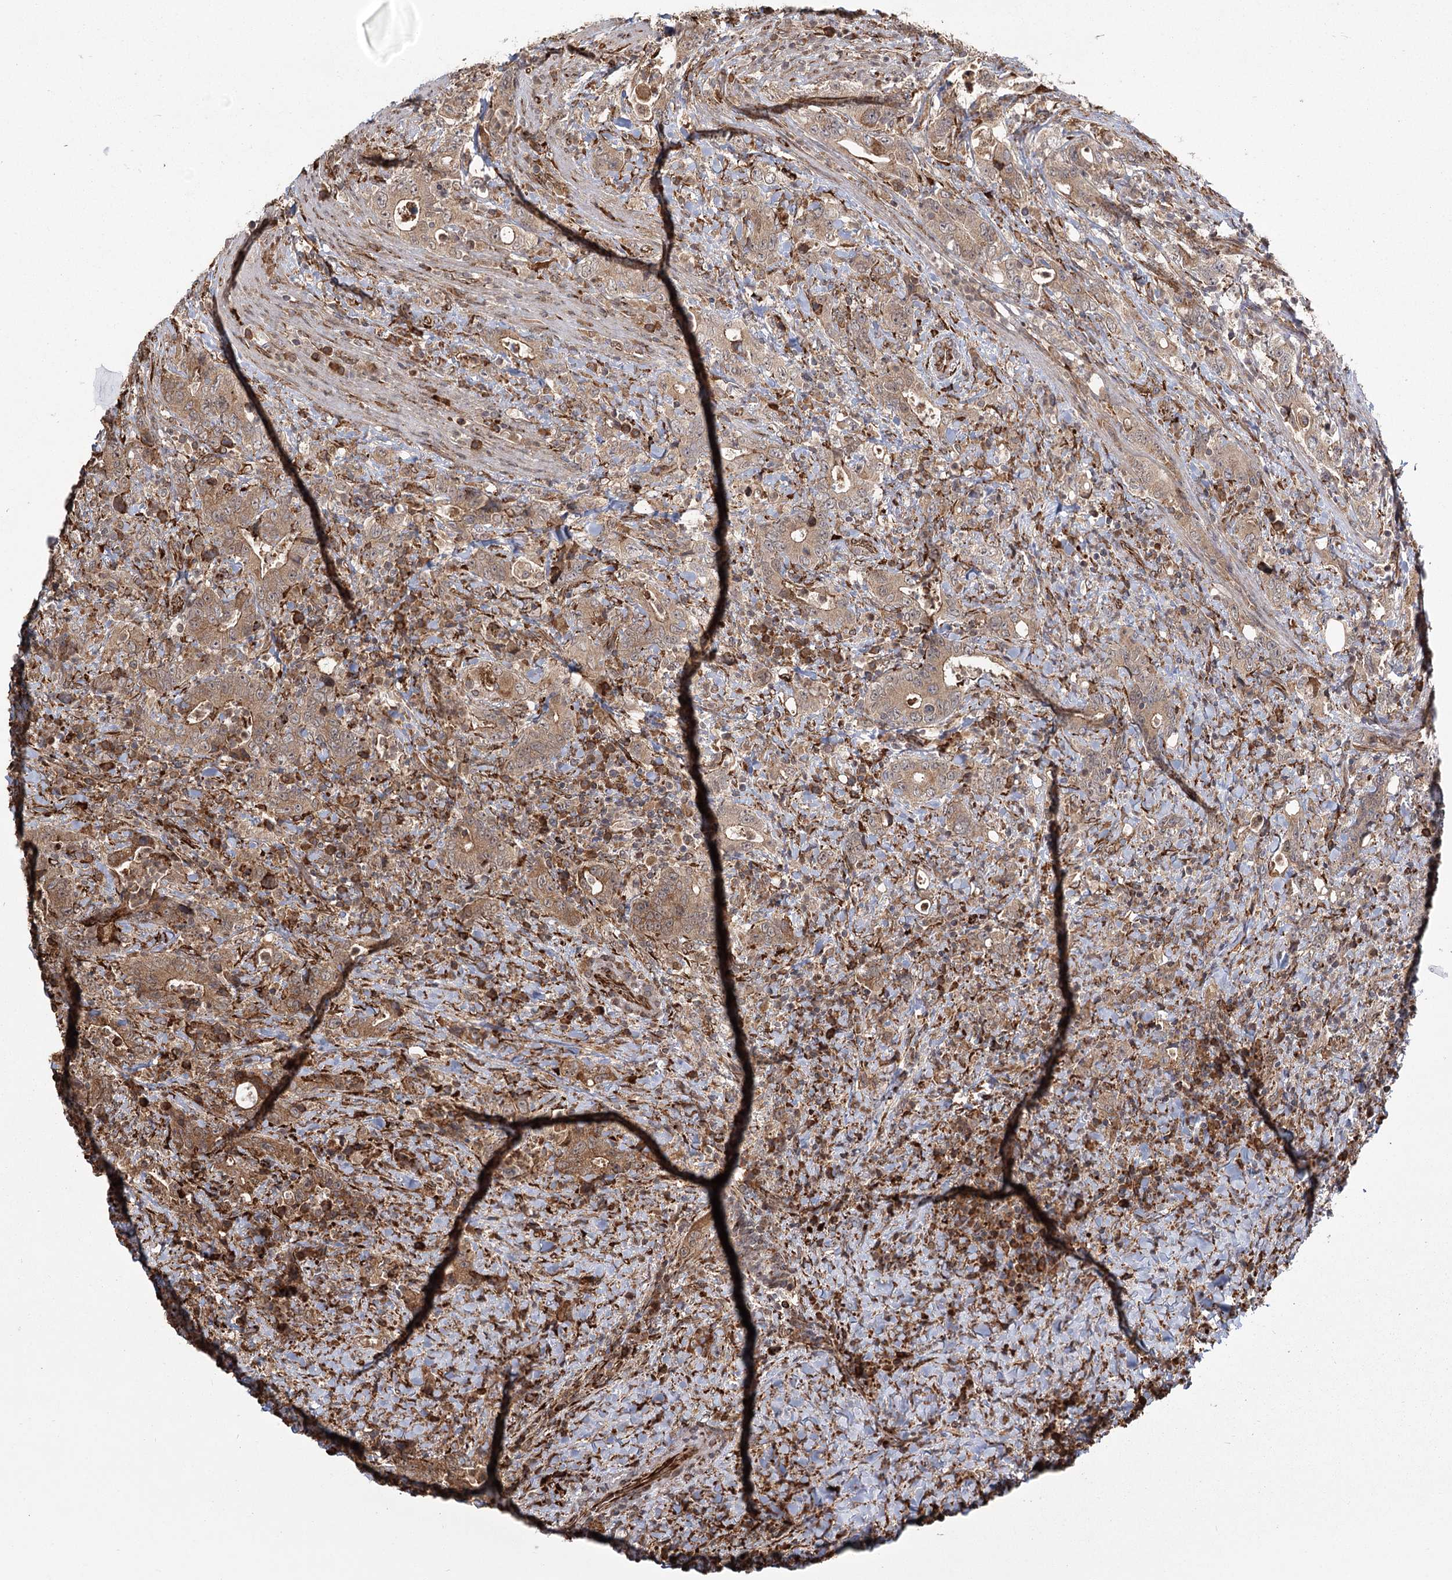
{"staining": {"intensity": "moderate", "quantity": ">75%", "location": "cytoplasmic/membranous"}, "tissue": "colorectal cancer", "cell_type": "Tumor cells", "image_type": "cancer", "snomed": [{"axis": "morphology", "description": "Adenocarcinoma, NOS"}, {"axis": "topography", "description": "Colon"}], "caption": "Protein staining of colorectal cancer tissue reveals moderate cytoplasmic/membranous staining in about >75% of tumor cells. The staining was performed using DAB, with brown indicating positive protein expression. Nuclei are stained blue with hematoxylin.", "gene": "FAM13A", "patient": {"sex": "female", "age": 75}}